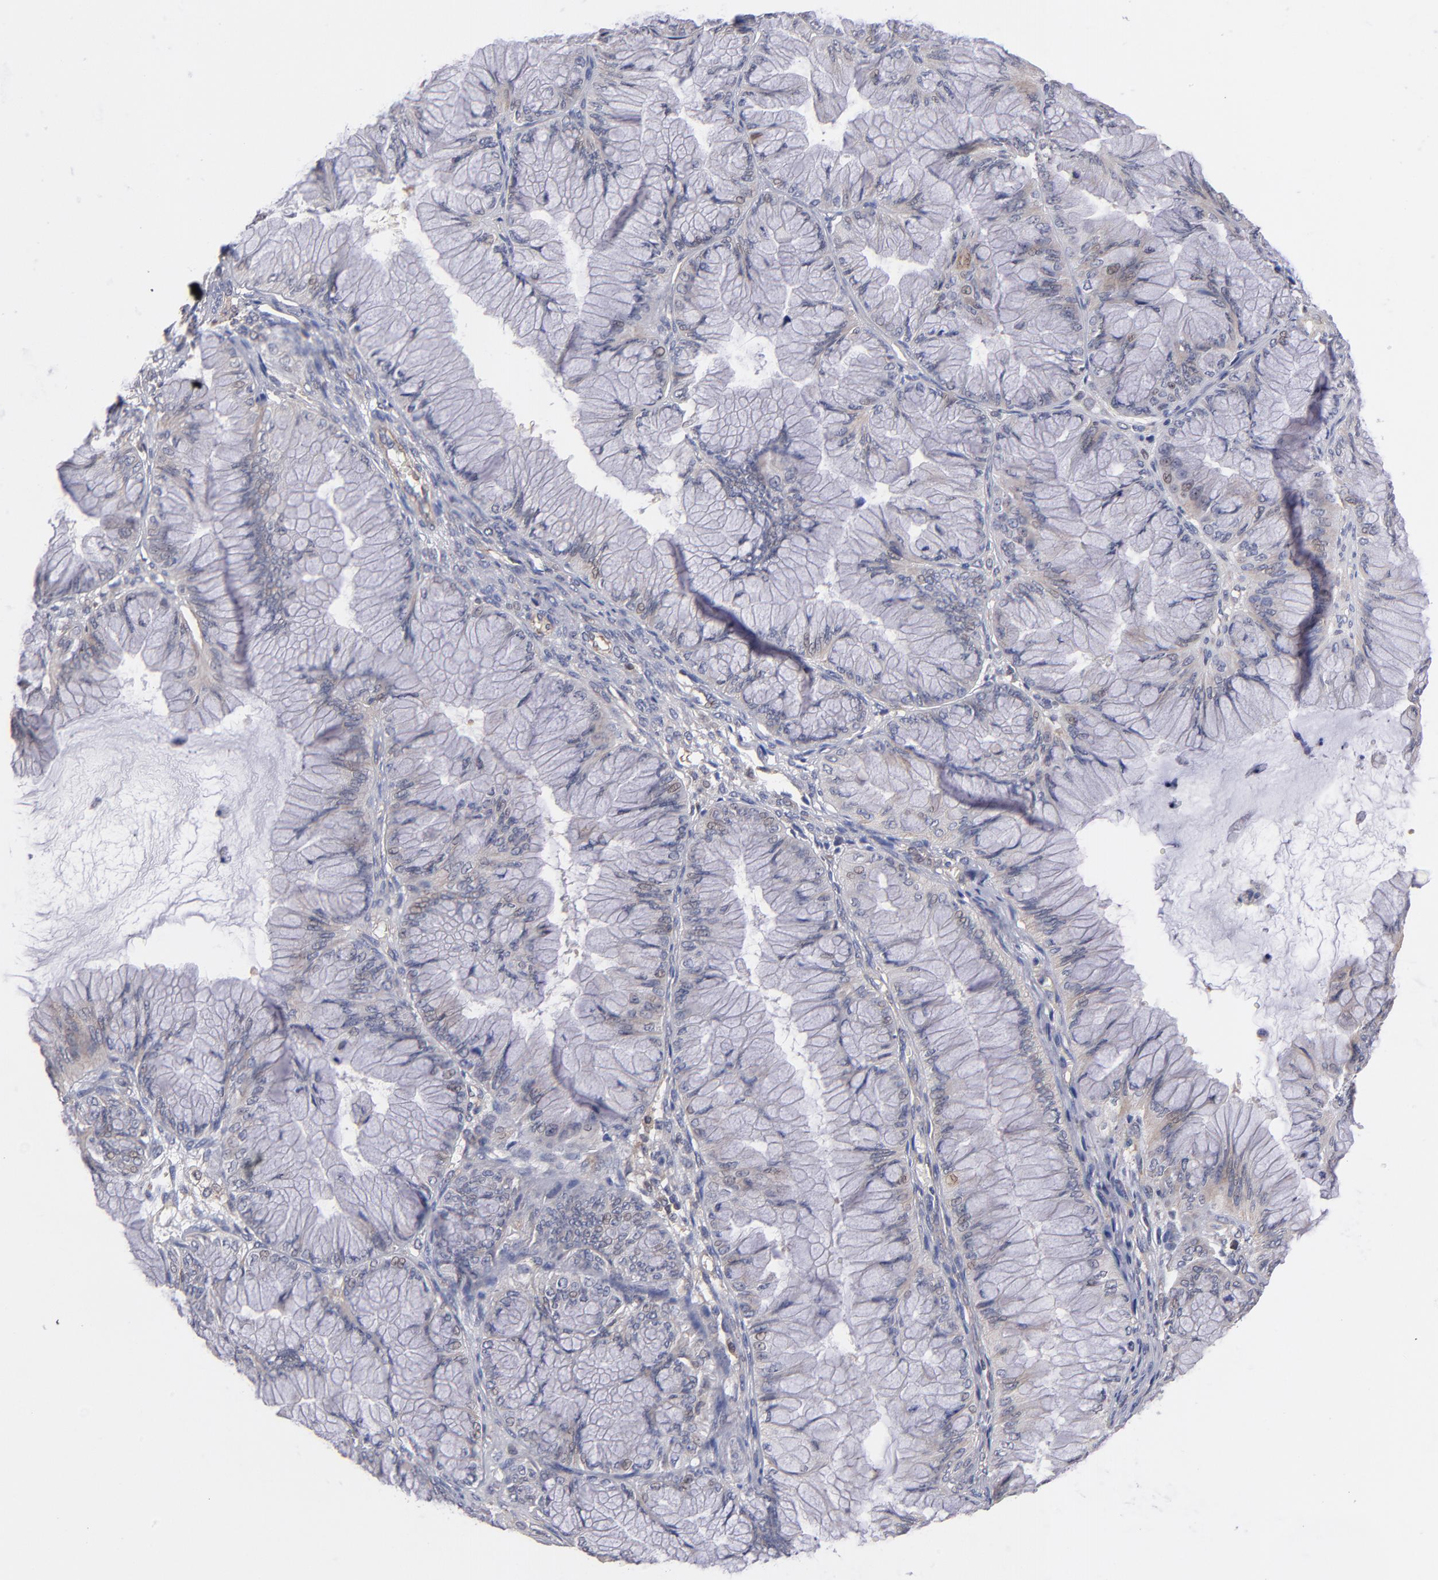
{"staining": {"intensity": "weak", "quantity": "<25%", "location": "cytoplasmic/membranous"}, "tissue": "ovarian cancer", "cell_type": "Tumor cells", "image_type": "cancer", "snomed": [{"axis": "morphology", "description": "Cystadenocarcinoma, mucinous, NOS"}, {"axis": "topography", "description": "Ovary"}], "caption": "Ovarian cancer (mucinous cystadenocarcinoma) stained for a protein using IHC reveals no positivity tumor cells.", "gene": "GMFG", "patient": {"sex": "female", "age": 63}}